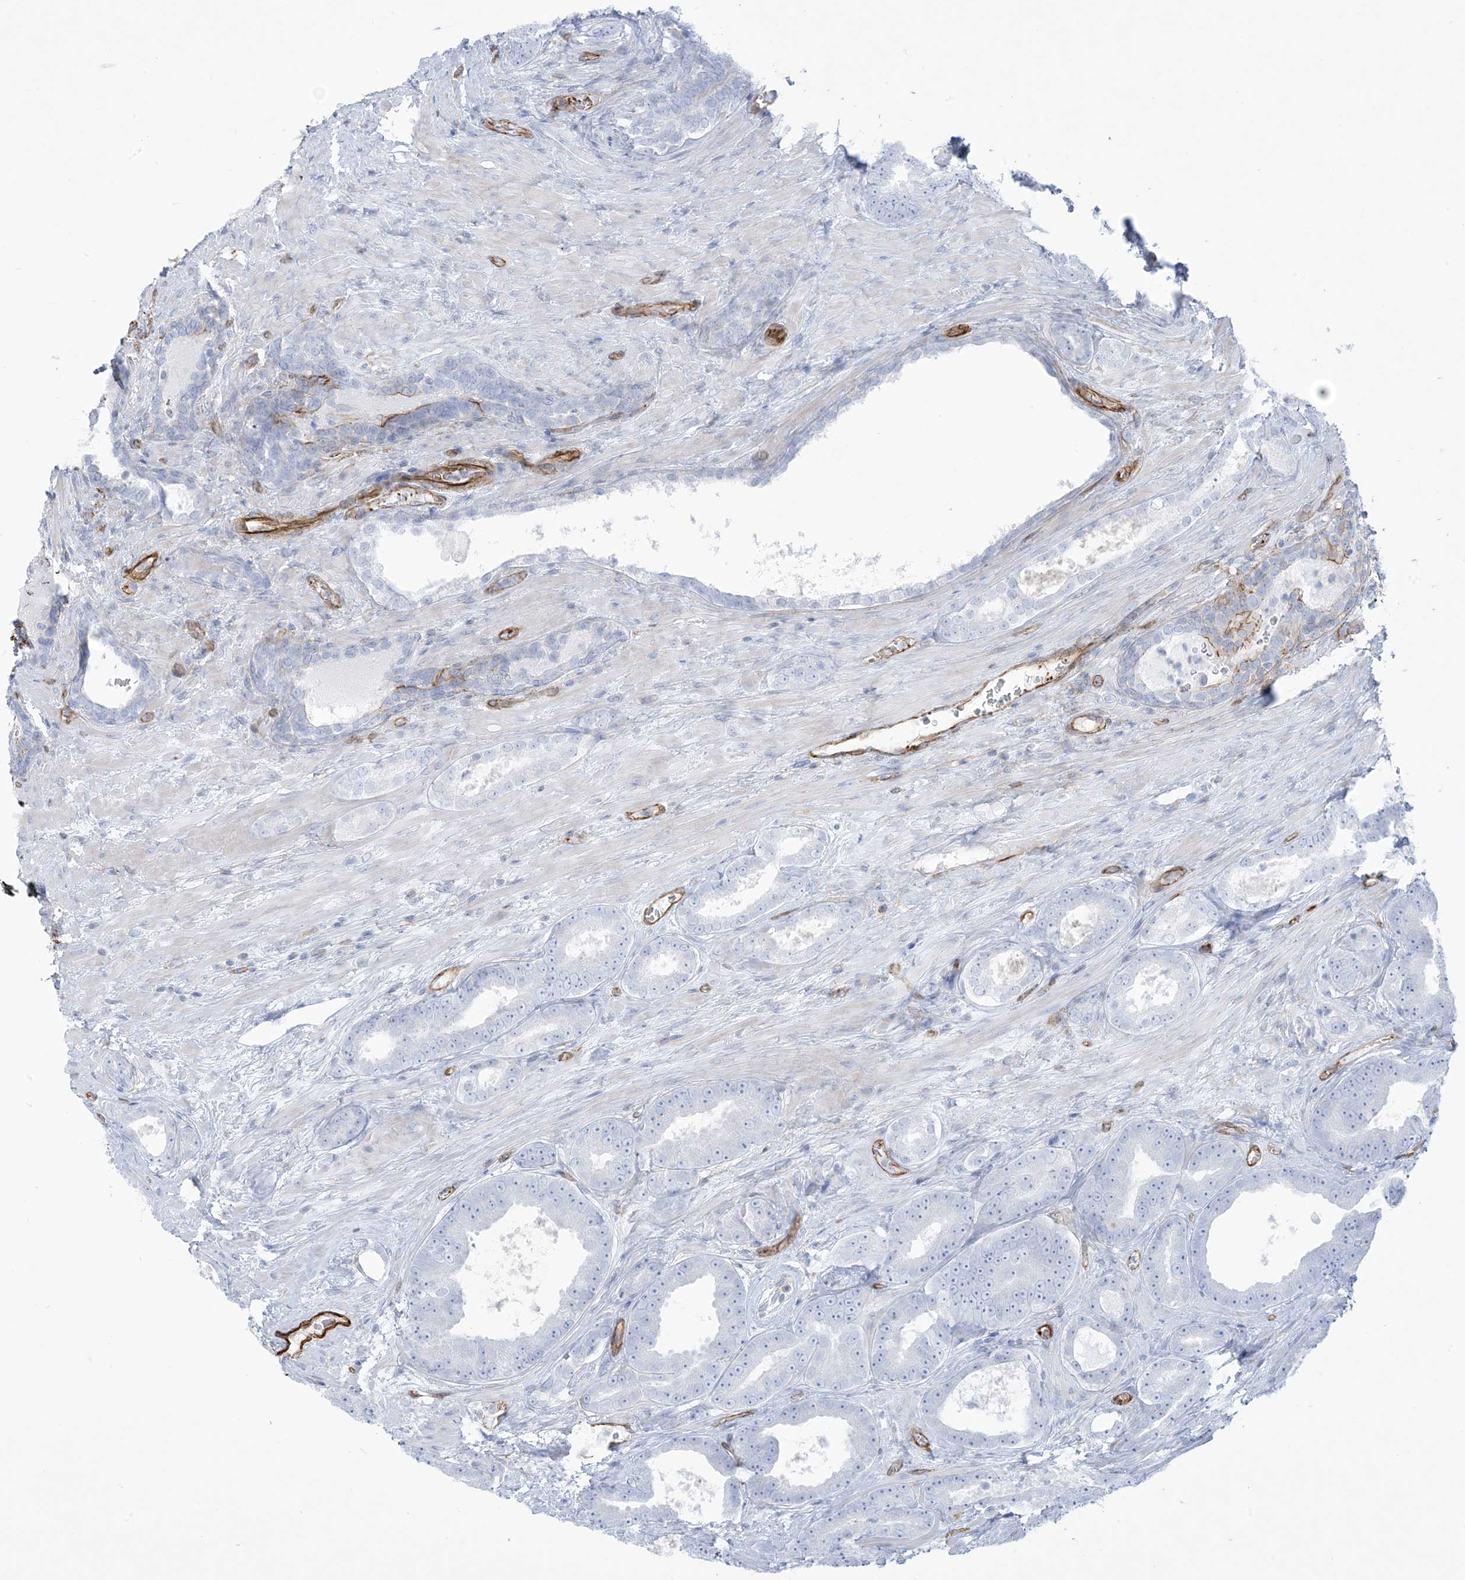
{"staining": {"intensity": "negative", "quantity": "none", "location": "none"}, "tissue": "prostate cancer", "cell_type": "Tumor cells", "image_type": "cancer", "snomed": [{"axis": "morphology", "description": "Adenocarcinoma, High grade"}, {"axis": "topography", "description": "Prostate"}], "caption": "Immunohistochemistry (IHC) micrograph of human high-grade adenocarcinoma (prostate) stained for a protein (brown), which shows no expression in tumor cells.", "gene": "B3GNT7", "patient": {"sex": "male", "age": 66}}